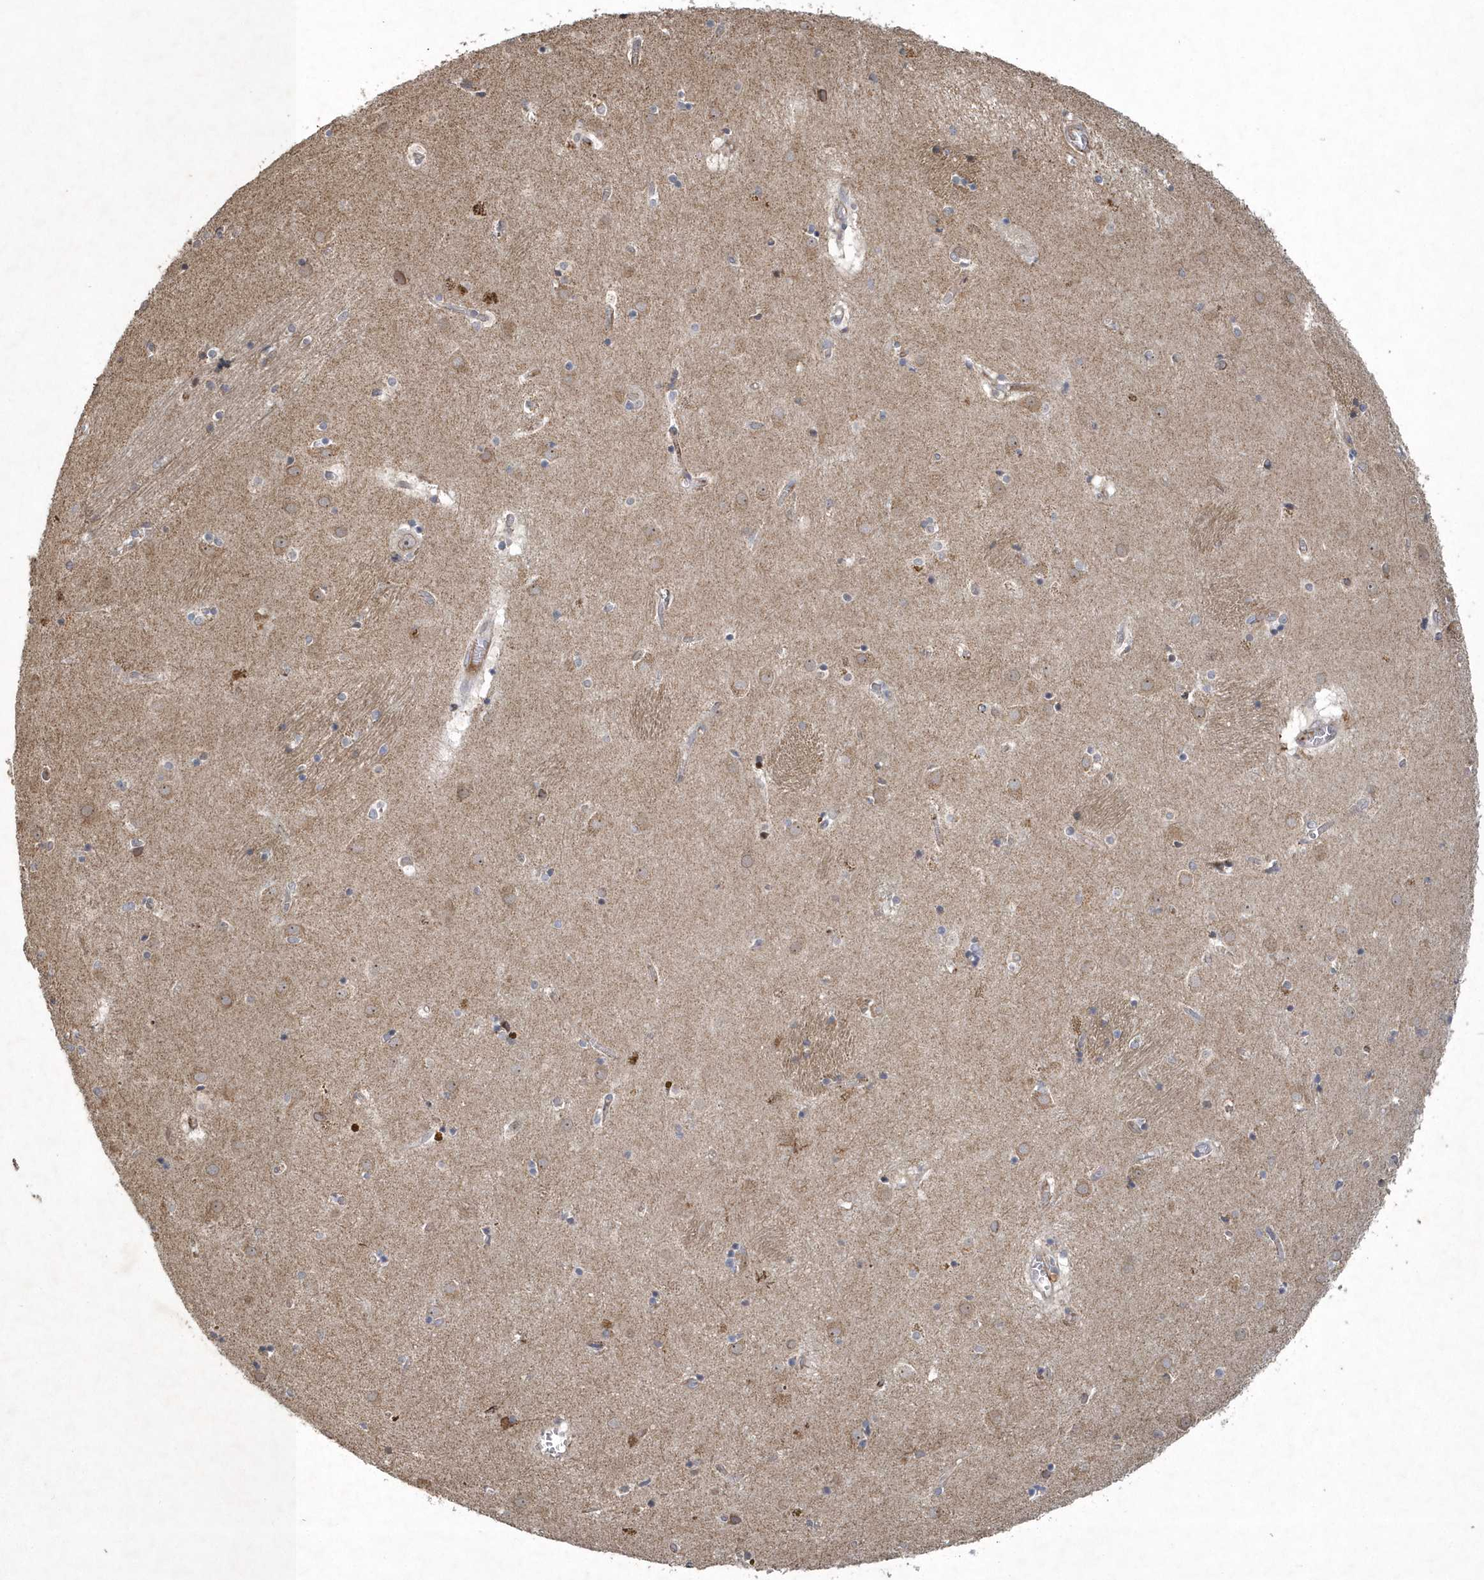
{"staining": {"intensity": "weak", "quantity": "<25%", "location": "cytoplasmic/membranous"}, "tissue": "caudate", "cell_type": "Glial cells", "image_type": "normal", "snomed": [{"axis": "morphology", "description": "Normal tissue, NOS"}, {"axis": "topography", "description": "Lateral ventricle wall"}], "caption": "Caudate was stained to show a protein in brown. There is no significant staining in glial cells. (Brightfield microscopy of DAB (3,3'-diaminobenzidine) IHC at high magnification).", "gene": "N4BP2", "patient": {"sex": "male", "age": 70}}